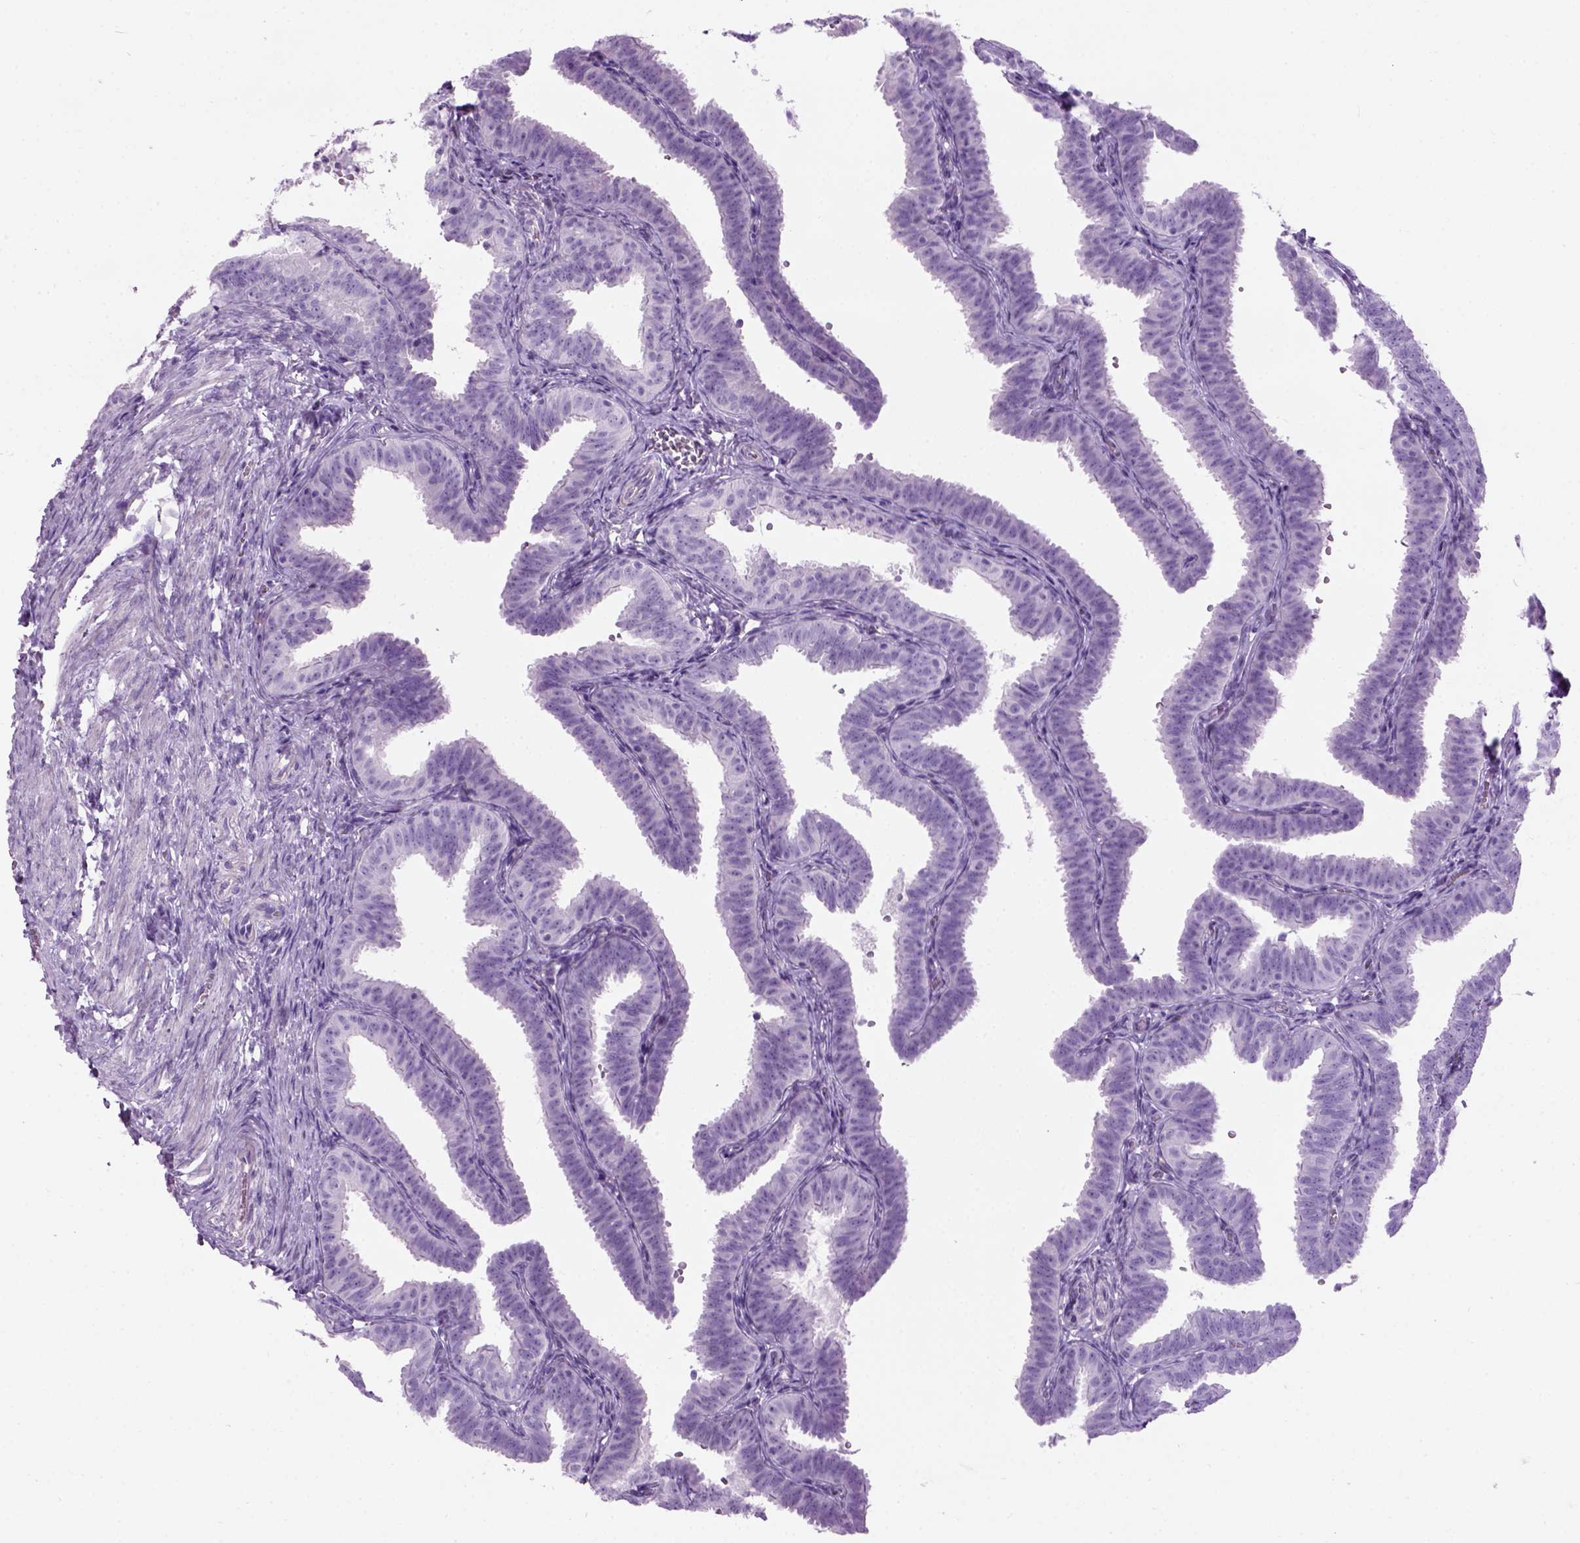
{"staining": {"intensity": "negative", "quantity": "none", "location": "none"}, "tissue": "fallopian tube", "cell_type": "Glandular cells", "image_type": "normal", "snomed": [{"axis": "morphology", "description": "Normal tissue, NOS"}, {"axis": "topography", "description": "Fallopian tube"}], "caption": "This is an immunohistochemistry (IHC) micrograph of unremarkable fallopian tube. There is no staining in glandular cells.", "gene": "GABRB2", "patient": {"sex": "female", "age": 25}}